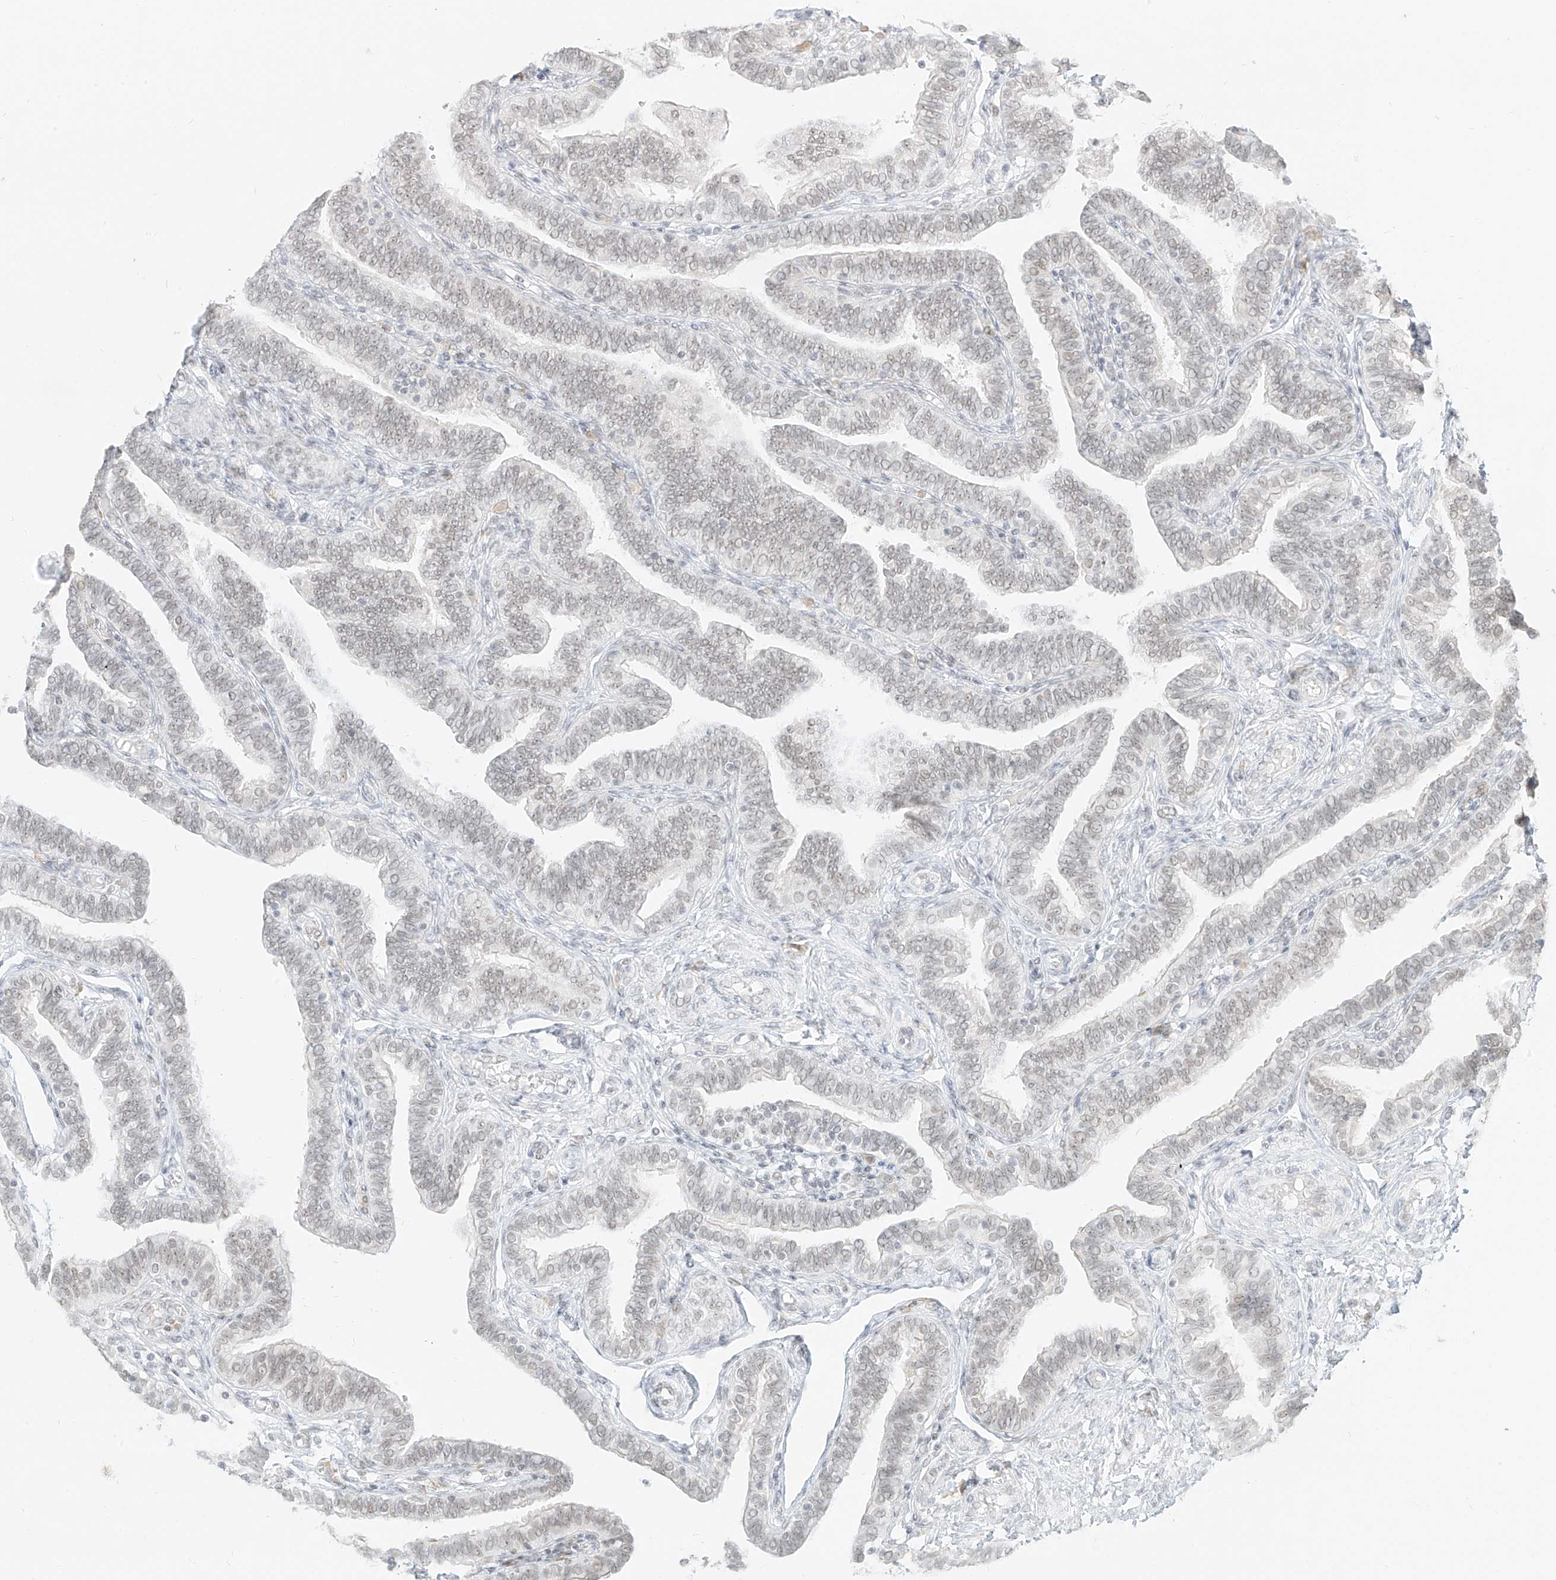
{"staining": {"intensity": "moderate", "quantity": "25%-75%", "location": "nuclear"}, "tissue": "fallopian tube", "cell_type": "Glandular cells", "image_type": "normal", "snomed": [{"axis": "morphology", "description": "Normal tissue, NOS"}, {"axis": "topography", "description": "Fallopian tube"}], "caption": "A photomicrograph showing moderate nuclear positivity in about 25%-75% of glandular cells in benign fallopian tube, as visualized by brown immunohistochemical staining.", "gene": "SUPT5H", "patient": {"sex": "female", "age": 39}}